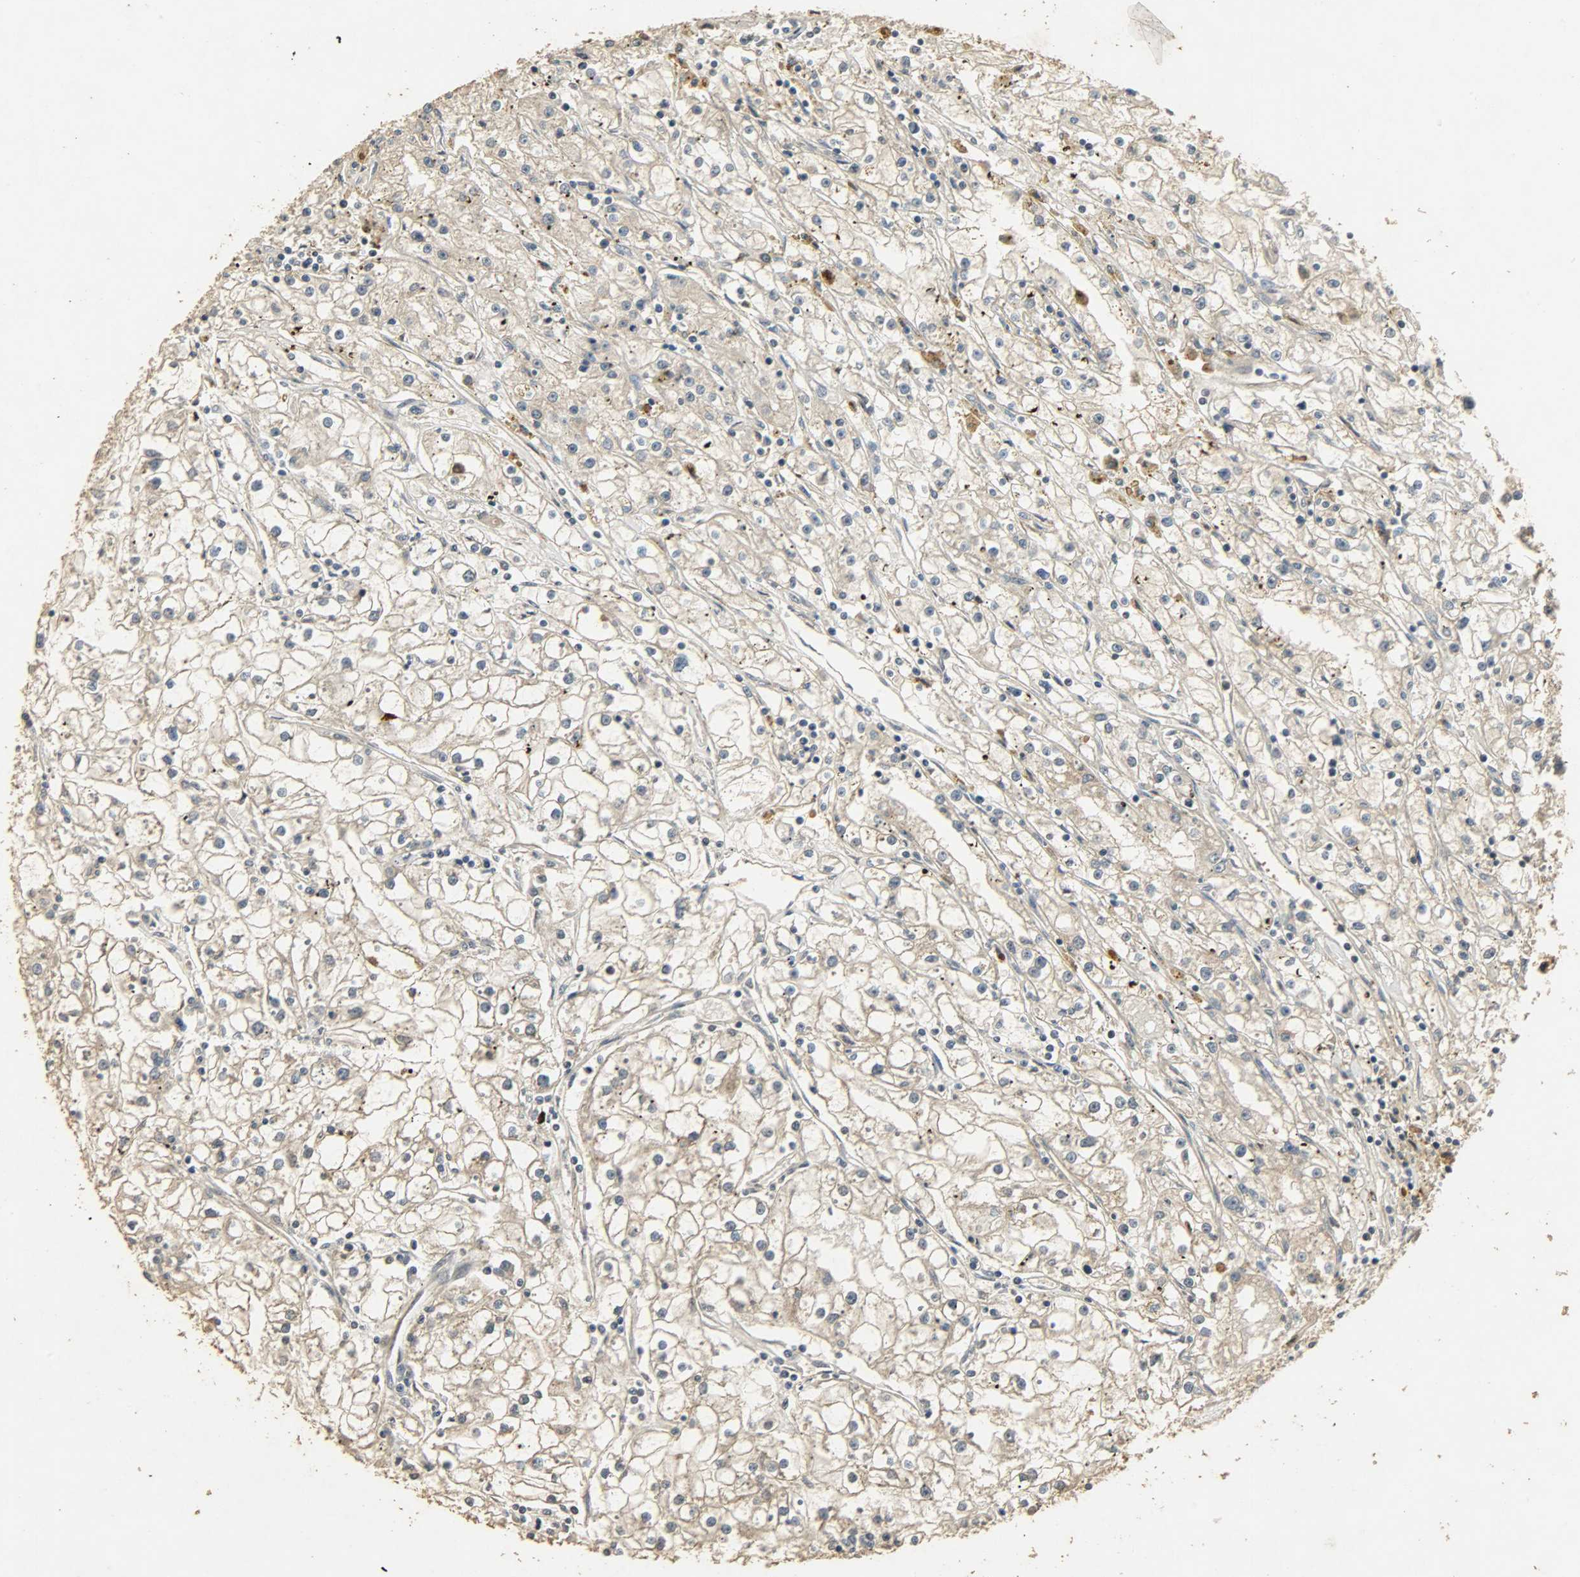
{"staining": {"intensity": "weak", "quantity": ">75%", "location": "cytoplasmic/membranous"}, "tissue": "renal cancer", "cell_type": "Tumor cells", "image_type": "cancer", "snomed": [{"axis": "morphology", "description": "Adenocarcinoma, NOS"}, {"axis": "topography", "description": "Kidney"}], "caption": "Protein positivity by IHC reveals weak cytoplasmic/membranous expression in about >75% of tumor cells in renal cancer. The staining was performed using DAB (3,3'-diaminobenzidine) to visualize the protein expression in brown, while the nuclei were stained in blue with hematoxylin (Magnification: 20x).", "gene": "ATP2B1", "patient": {"sex": "male", "age": 56}}